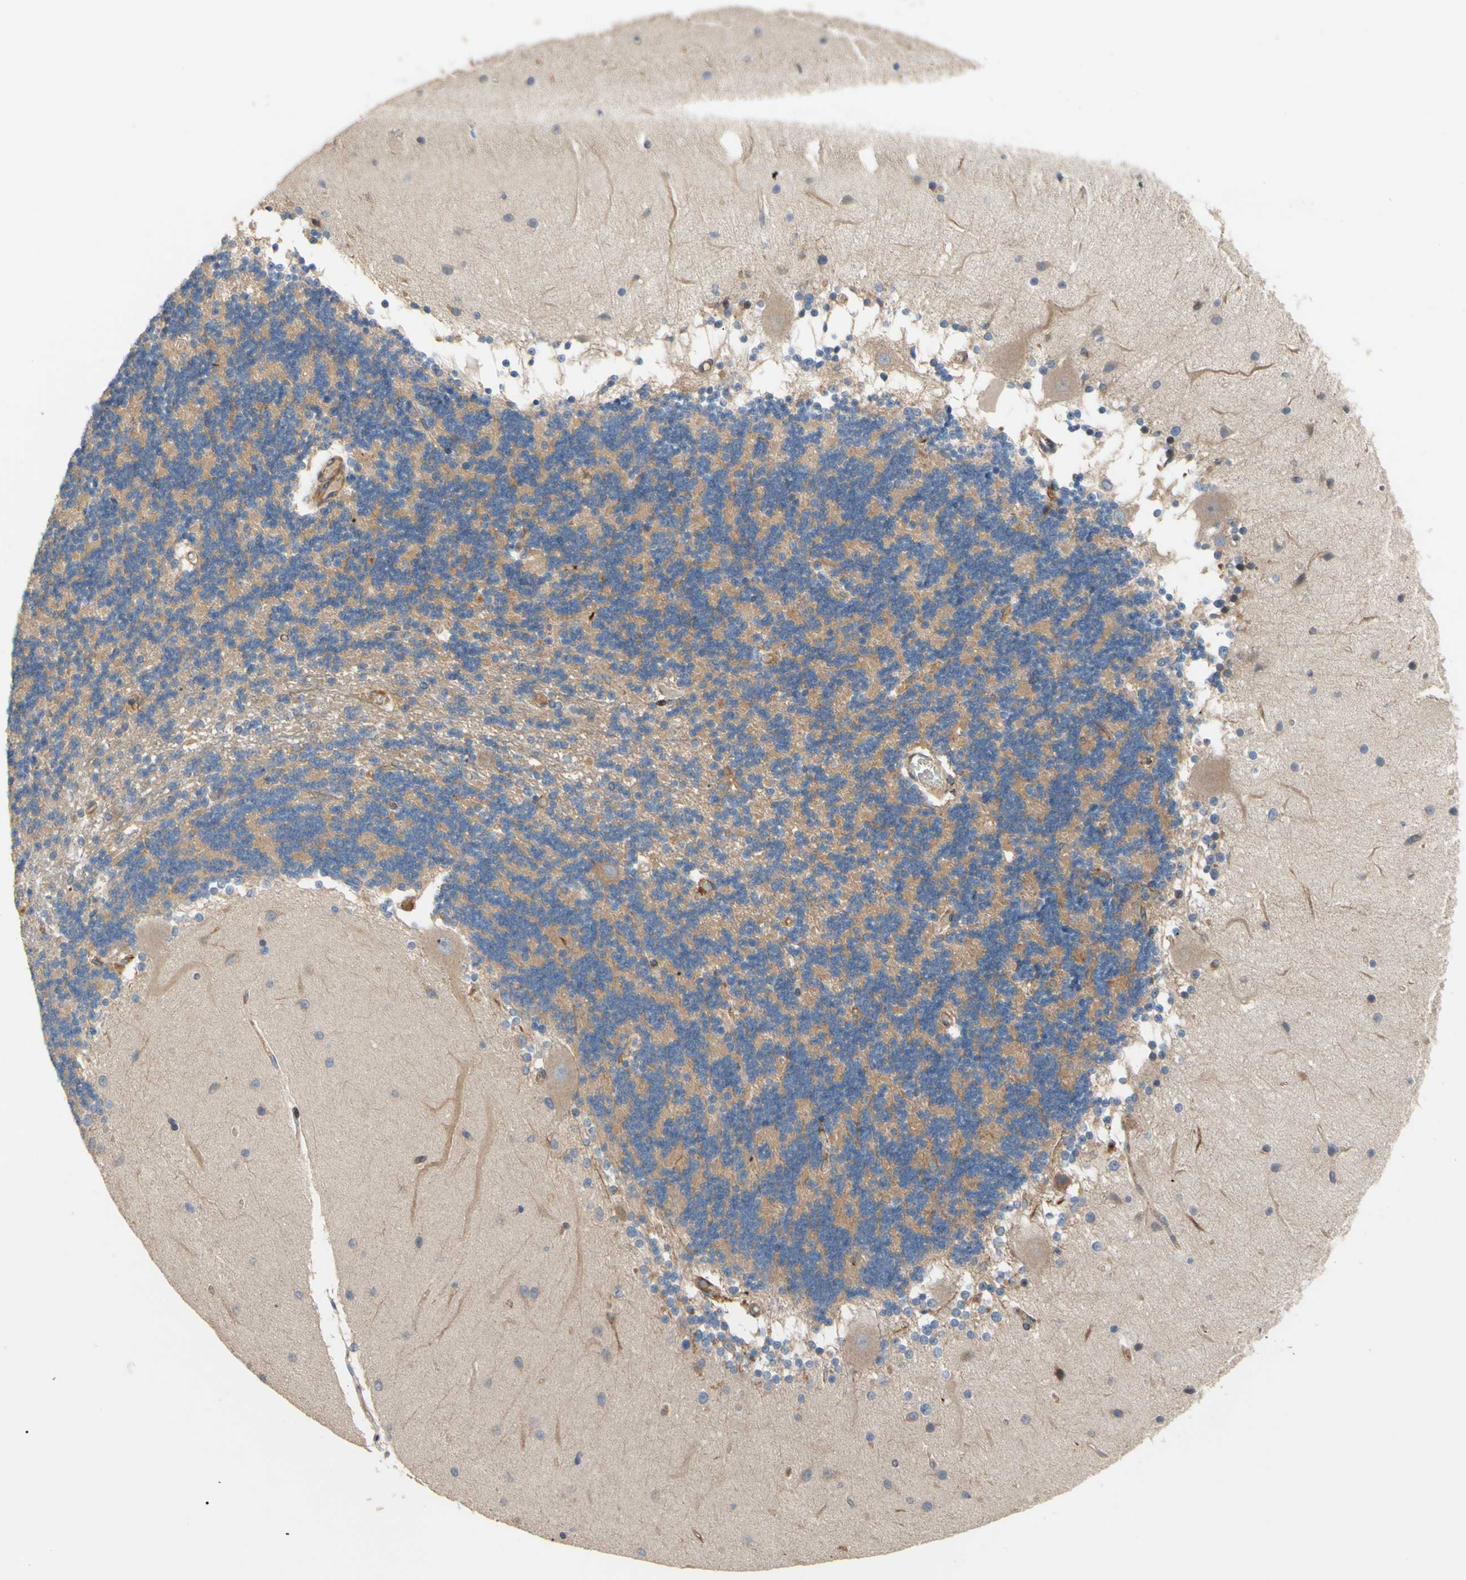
{"staining": {"intensity": "weak", "quantity": "<25%", "location": "cytoplasmic/membranous"}, "tissue": "cerebellum", "cell_type": "Cells in granular layer", "image_type": "normal", "snomed": [{"axis": "morphology", "description": "Normal tissue, NOS"}, {"axis": "topography", "description": "Cerebellum"}], "caption": "This is a image of IHC staining of benign cerebellum, which shows no positivity in cells in granular layer.", "gene": "SPTLC1", "patient": {"sex": "female", "age": 54}}